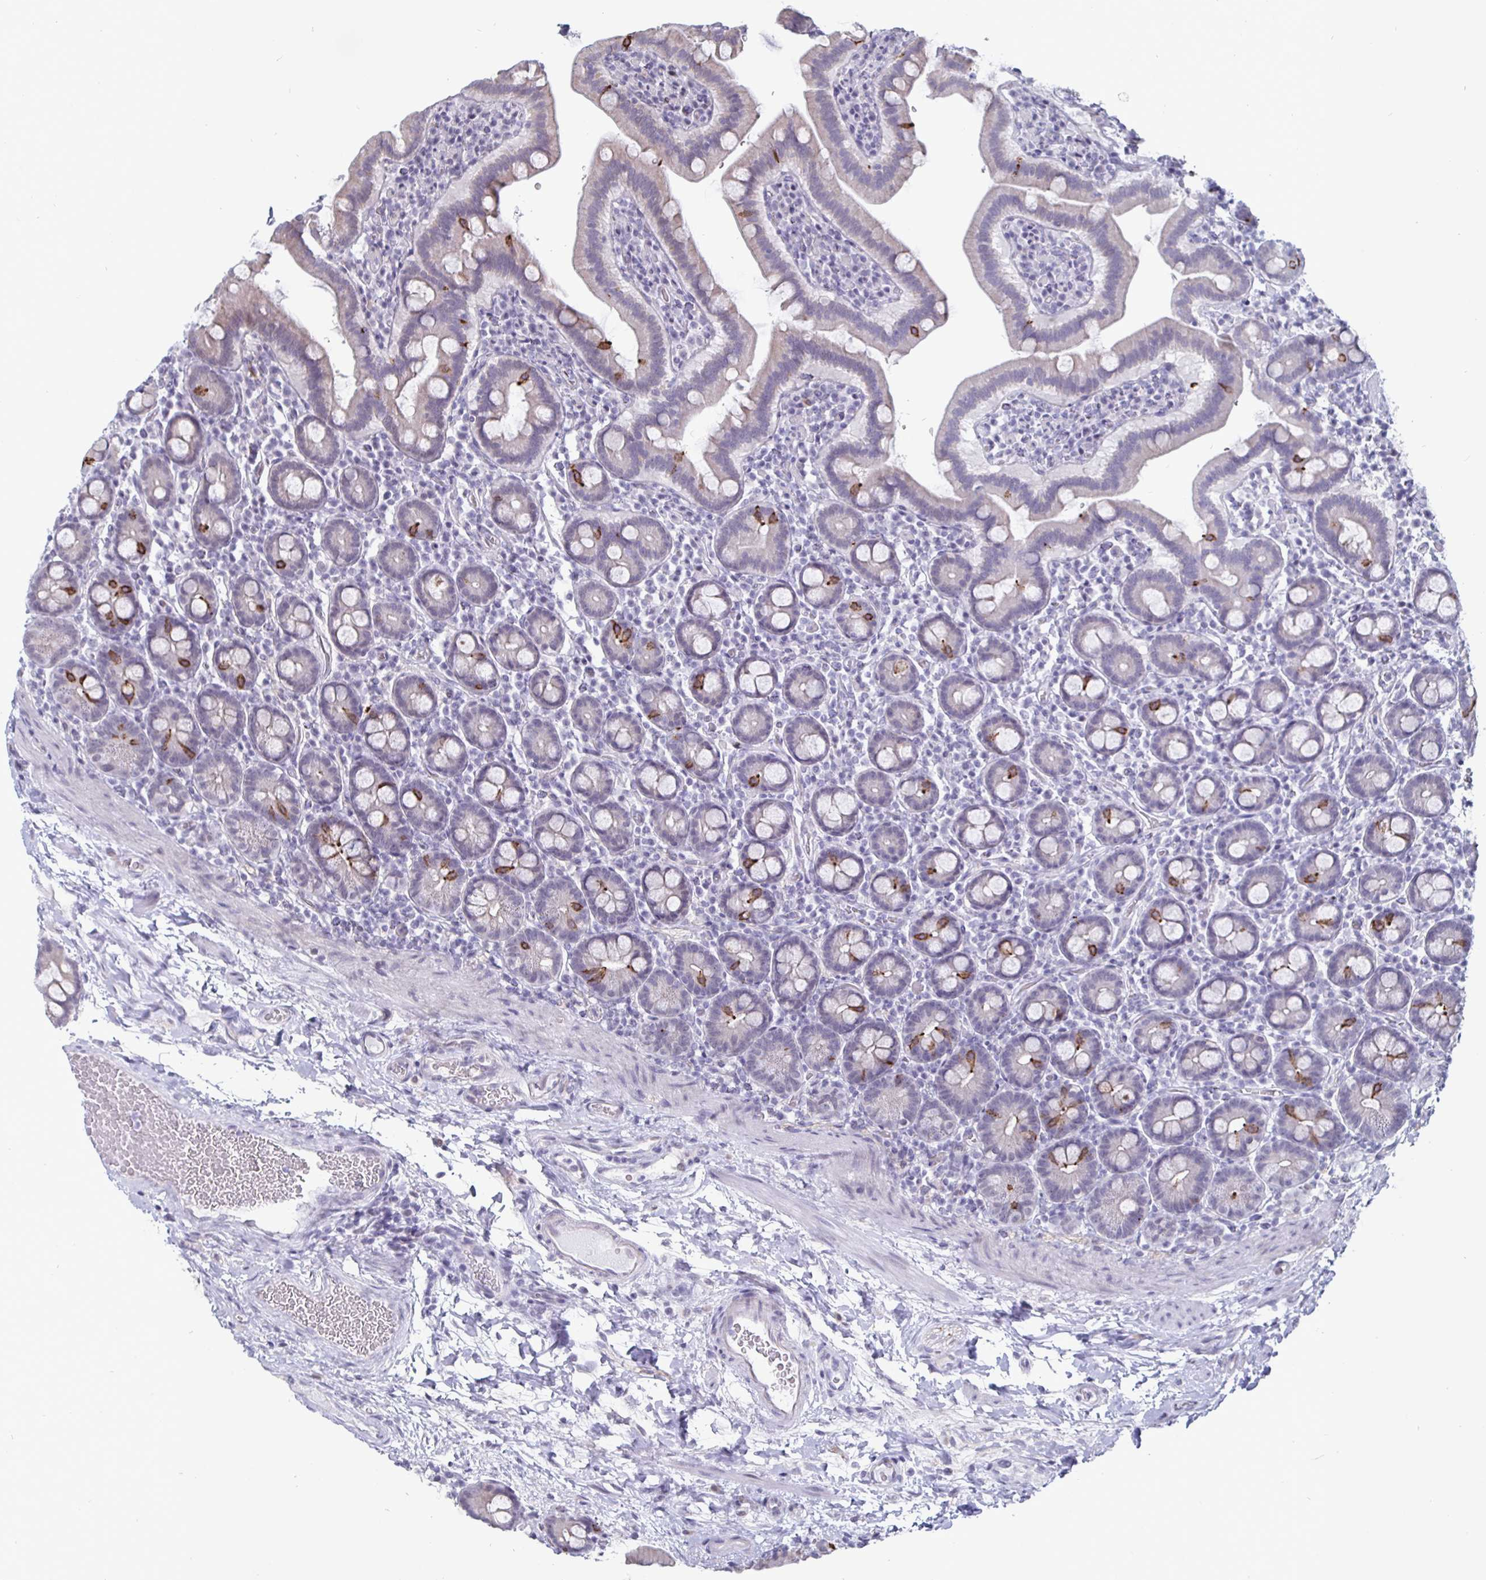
{"staining": {"intensity": "moderate", "quantity": "<25%", "location": "cytoplasmic/membranous"}, "tissue": "small intestine", "cell_type": "Glandular cells", "image_type": "normal", "snomed": [{"axis": "morphology", "description": "Normal tissue, NOS"}, {"axis": "topography", "description": "Small intestine"}], "caption": "This is a micrograph of immunohistochemistry staining of unremarkable small intestine, which shows moderate staining in the cytoplasmic/membranous of glandular cells.", "gene": "OOSP2", "patient": {"sex": "male", "age": 26}}